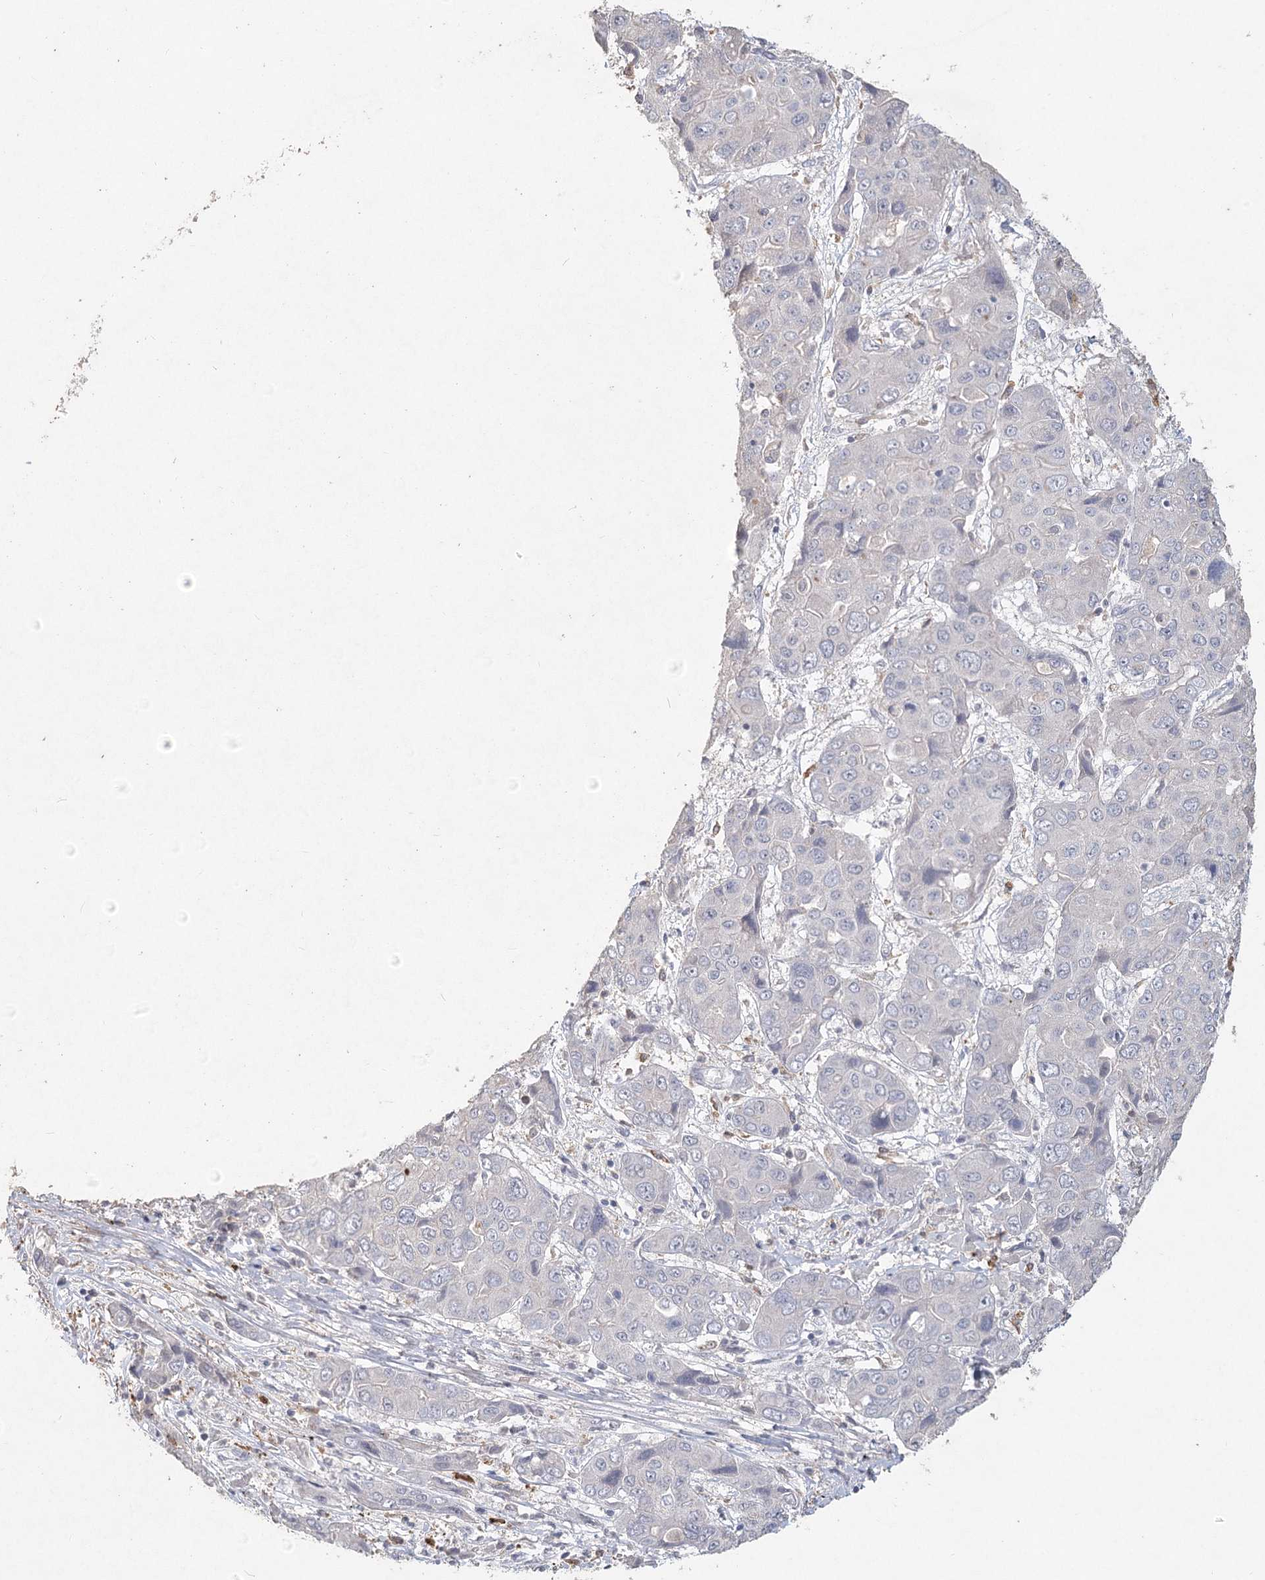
{"staining": {"intensity": "negative", "quantity": "none", "location": "none"}, "tissue": "liver cancer", "cell_type": "Tumor cells", "image_type": "cancer", "snomed": [{"axis": "morphology", "description": "Cholangiocarcinoma"}, {"axis": "topography", "description": "Liver"}], "caption": "There is no significant expression in tumor cells of cholangiocarcinoma (liver). (DAB (3,3'-diaminobenzidine) immunohistochemistry, high magnification).", "gene": "ARSI", "patient": {"sex": "male", "age": 67}}